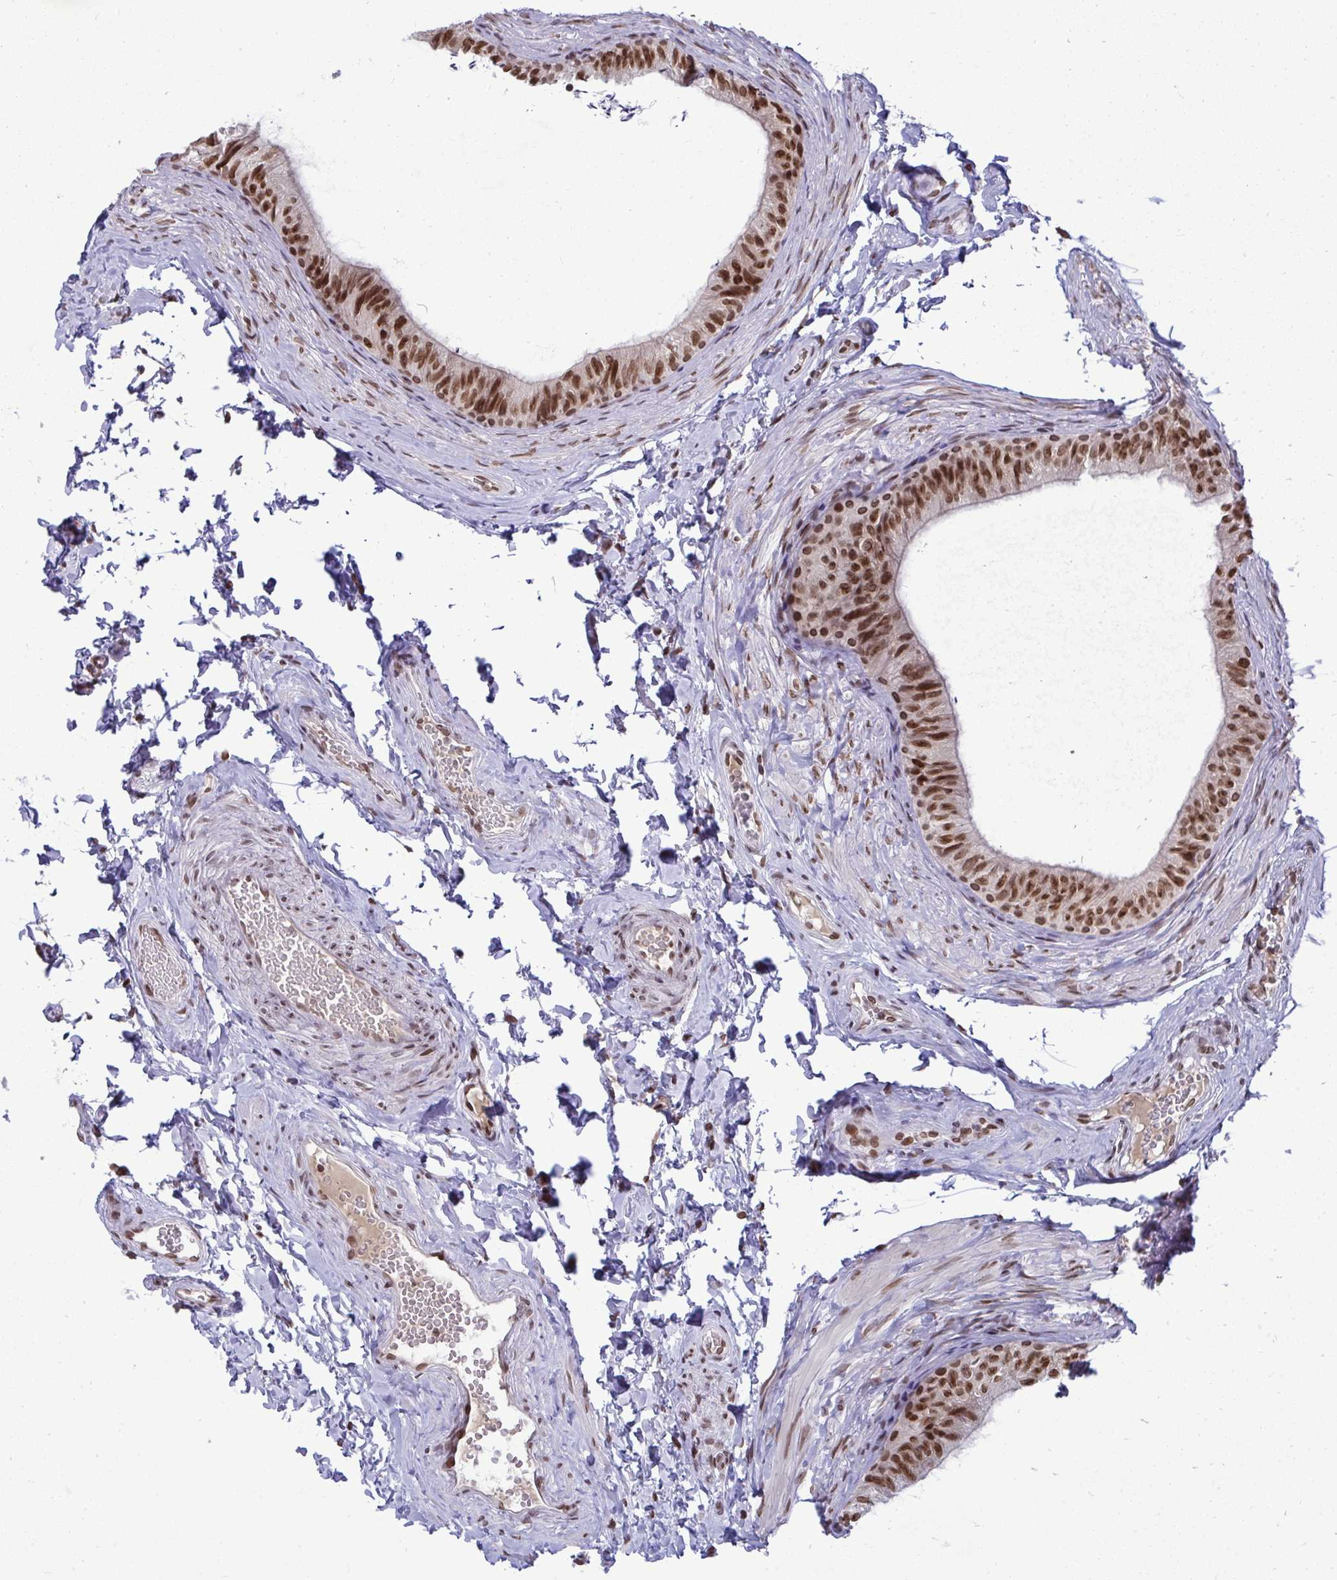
{"staining": {"intensity": "moderate", "quantity": ">75%", "location": "nuclear"}, "tissue": "epididymis", "cell_type": "Glandular cells", "image_type": "normal", "snomed": [{"axis": "morphology", "description": "Normal tissue, NOS"}, {"axis": "topography", "description": "Epididymis, spermatic cord, NOS"}, {"axis": "topography", "description": "Epididymis"}, {"axis": "topography", "description": "Peripheral nerve tissue"}], "caption": "Immunohistochemical staining of unremarkable epididymis shows medium levels of moderate nuclear staining in approximately >75% of glandular cells.", "gene": "JPT1", "patient": {"sex": "male", "age": 29}}